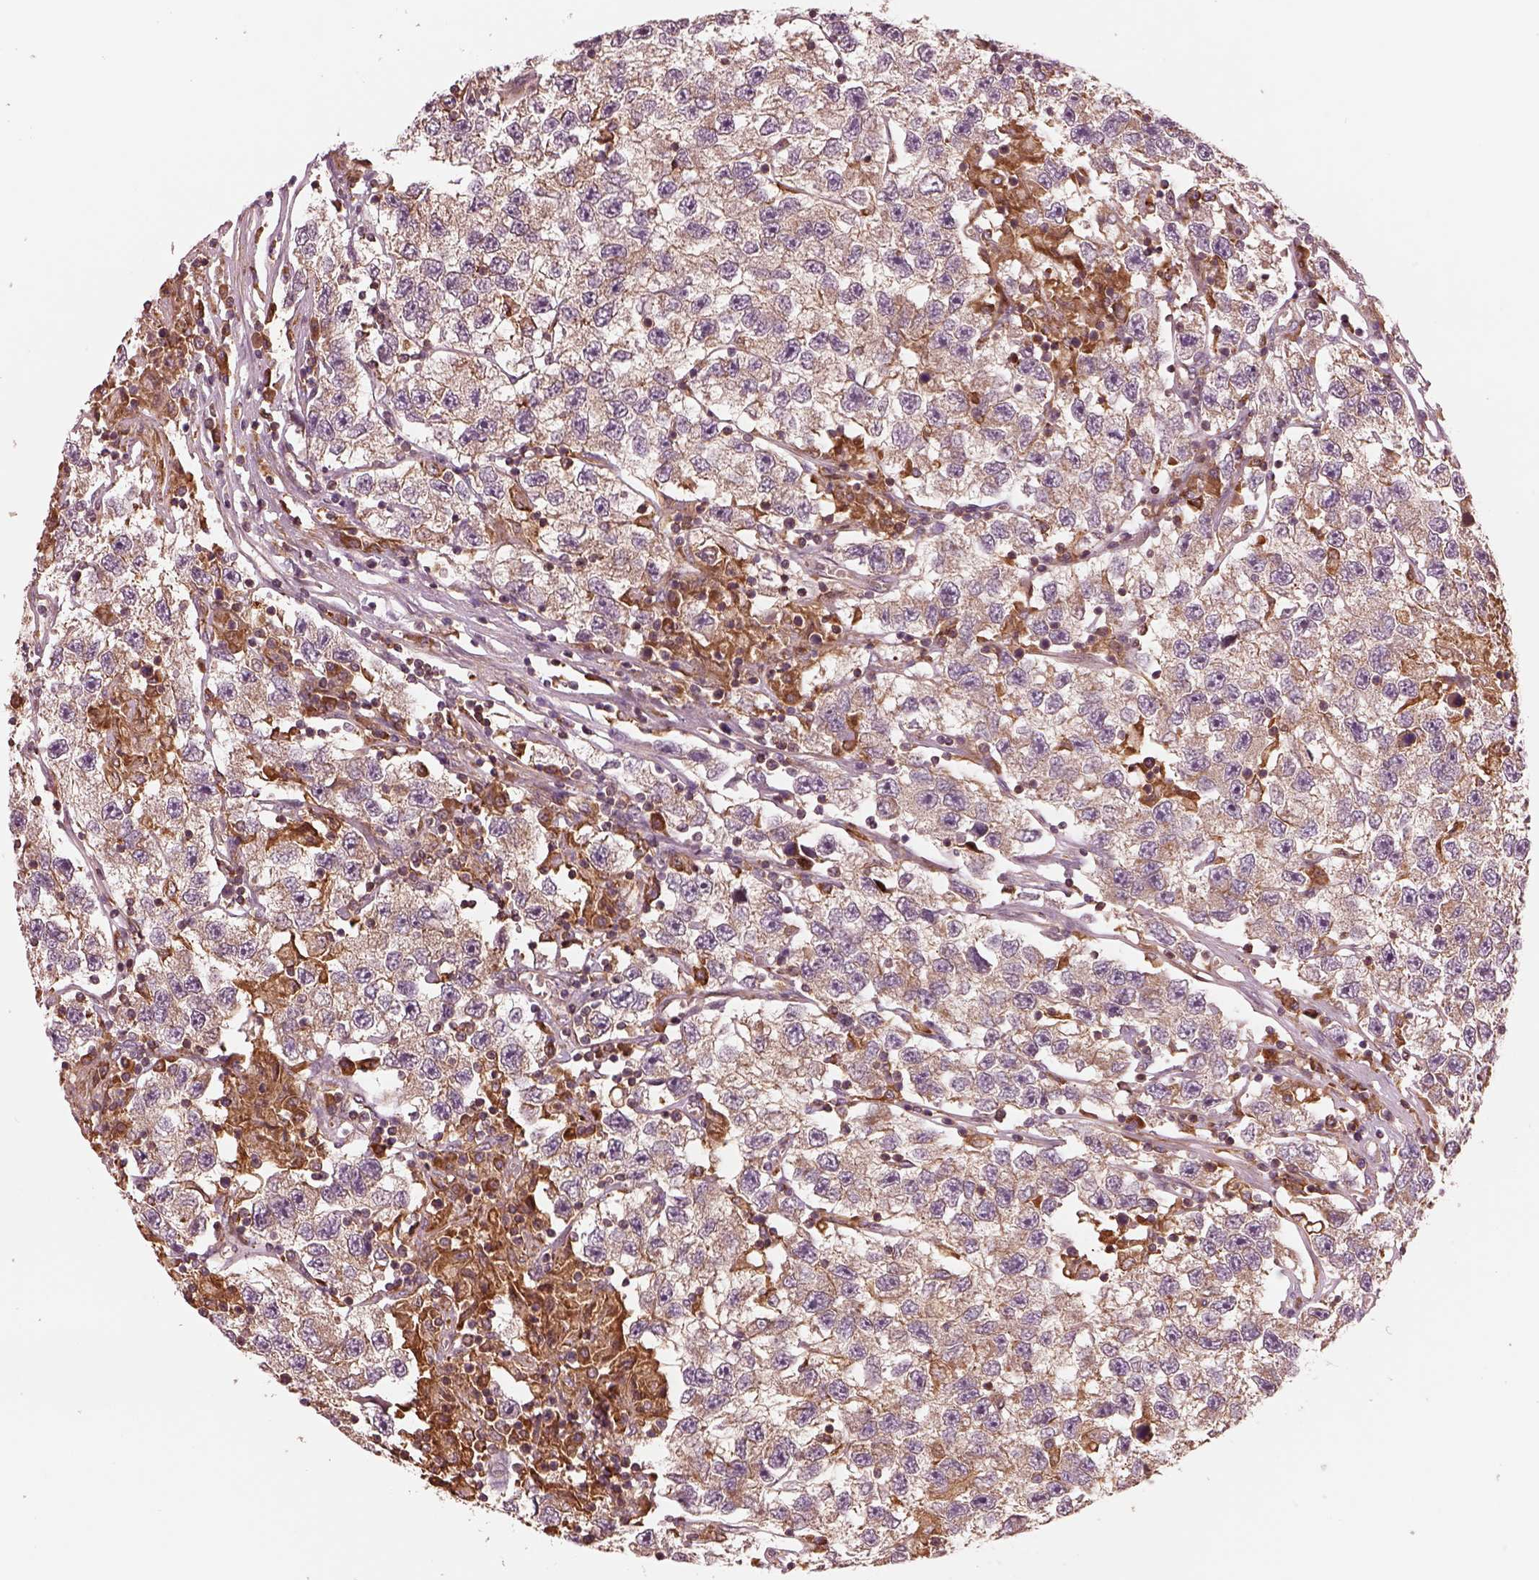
{"staining": {"intensity": "weak", "quantity": ">75%", "location": "cytoplasmic/membranous"}, "tissue": "testis cancer", "cell_type": "Tumor cells", "image_type": "cancer", "snomed": [{"axis": "morphology", "description": "Seminoma, NOS"}, {"axis": "topography", "description": "Testis"}], "caption": "Tumor cells display low levels of weak cytoplasmic/membranous positivity in about >75% of cells in human testis cancer (seminoma).", "gene": "ASCC2", "patient": {"sex": "male", "age": 26}}